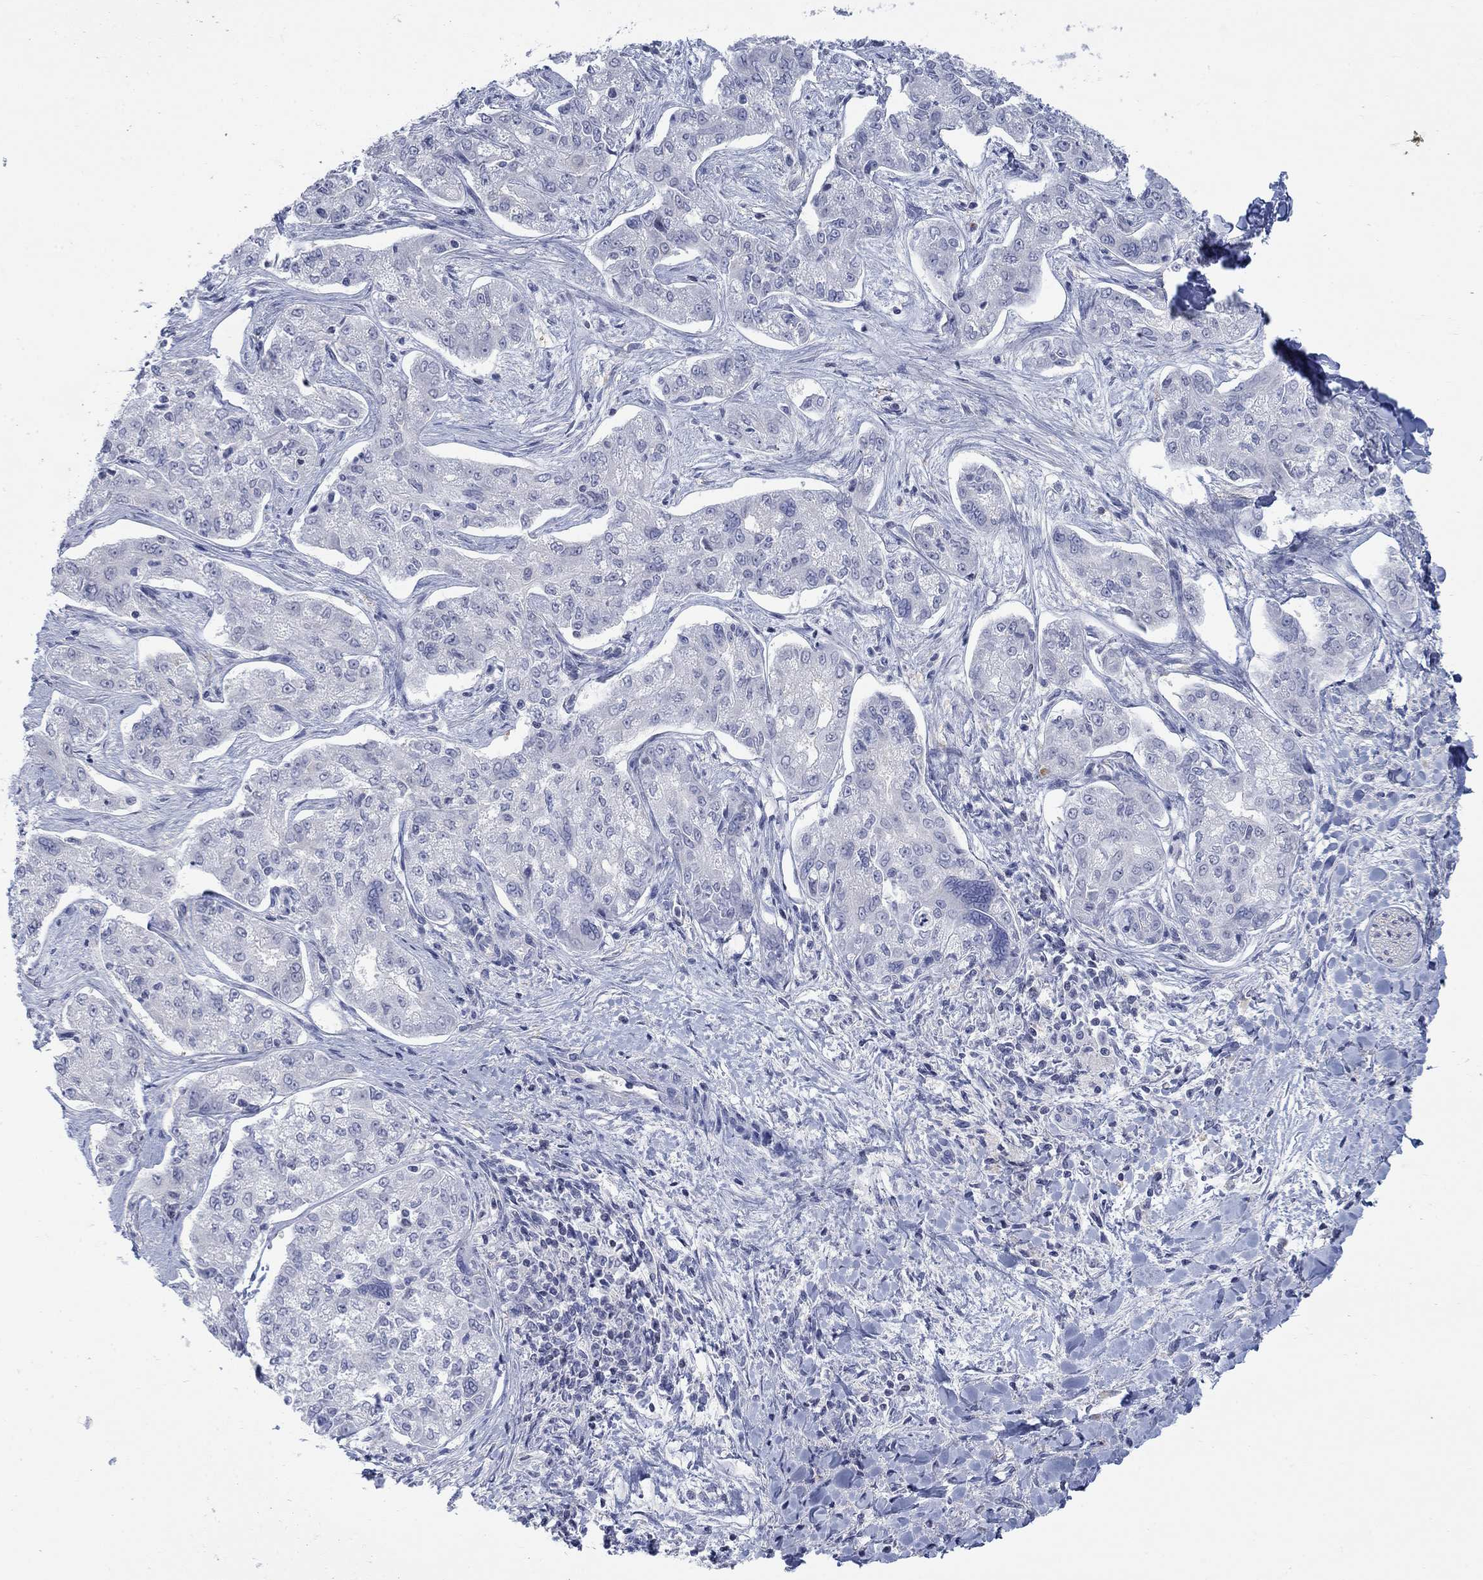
{"staining": {"intensity": "negative", "quantity": "none", "location": "none"}, "tissue": "liver cancer", "cell_type": "Tumor cells", "image_type": "cancer", "snomed": [{"axis": "morphology", "description": "Cholangiocarcinoma"}, {"axis": "topography", "description": "Liver"}], "caption": "This histopathology image is of liver cancer (cholangiocarcinoma) stained with immunohistochemistry to label a protein in brown with the nuclei are counter-stained blue. There is no staining in tumor cells.", "gene": "IGF2BP3", "patient": {"sex": "female", "age": 47}}